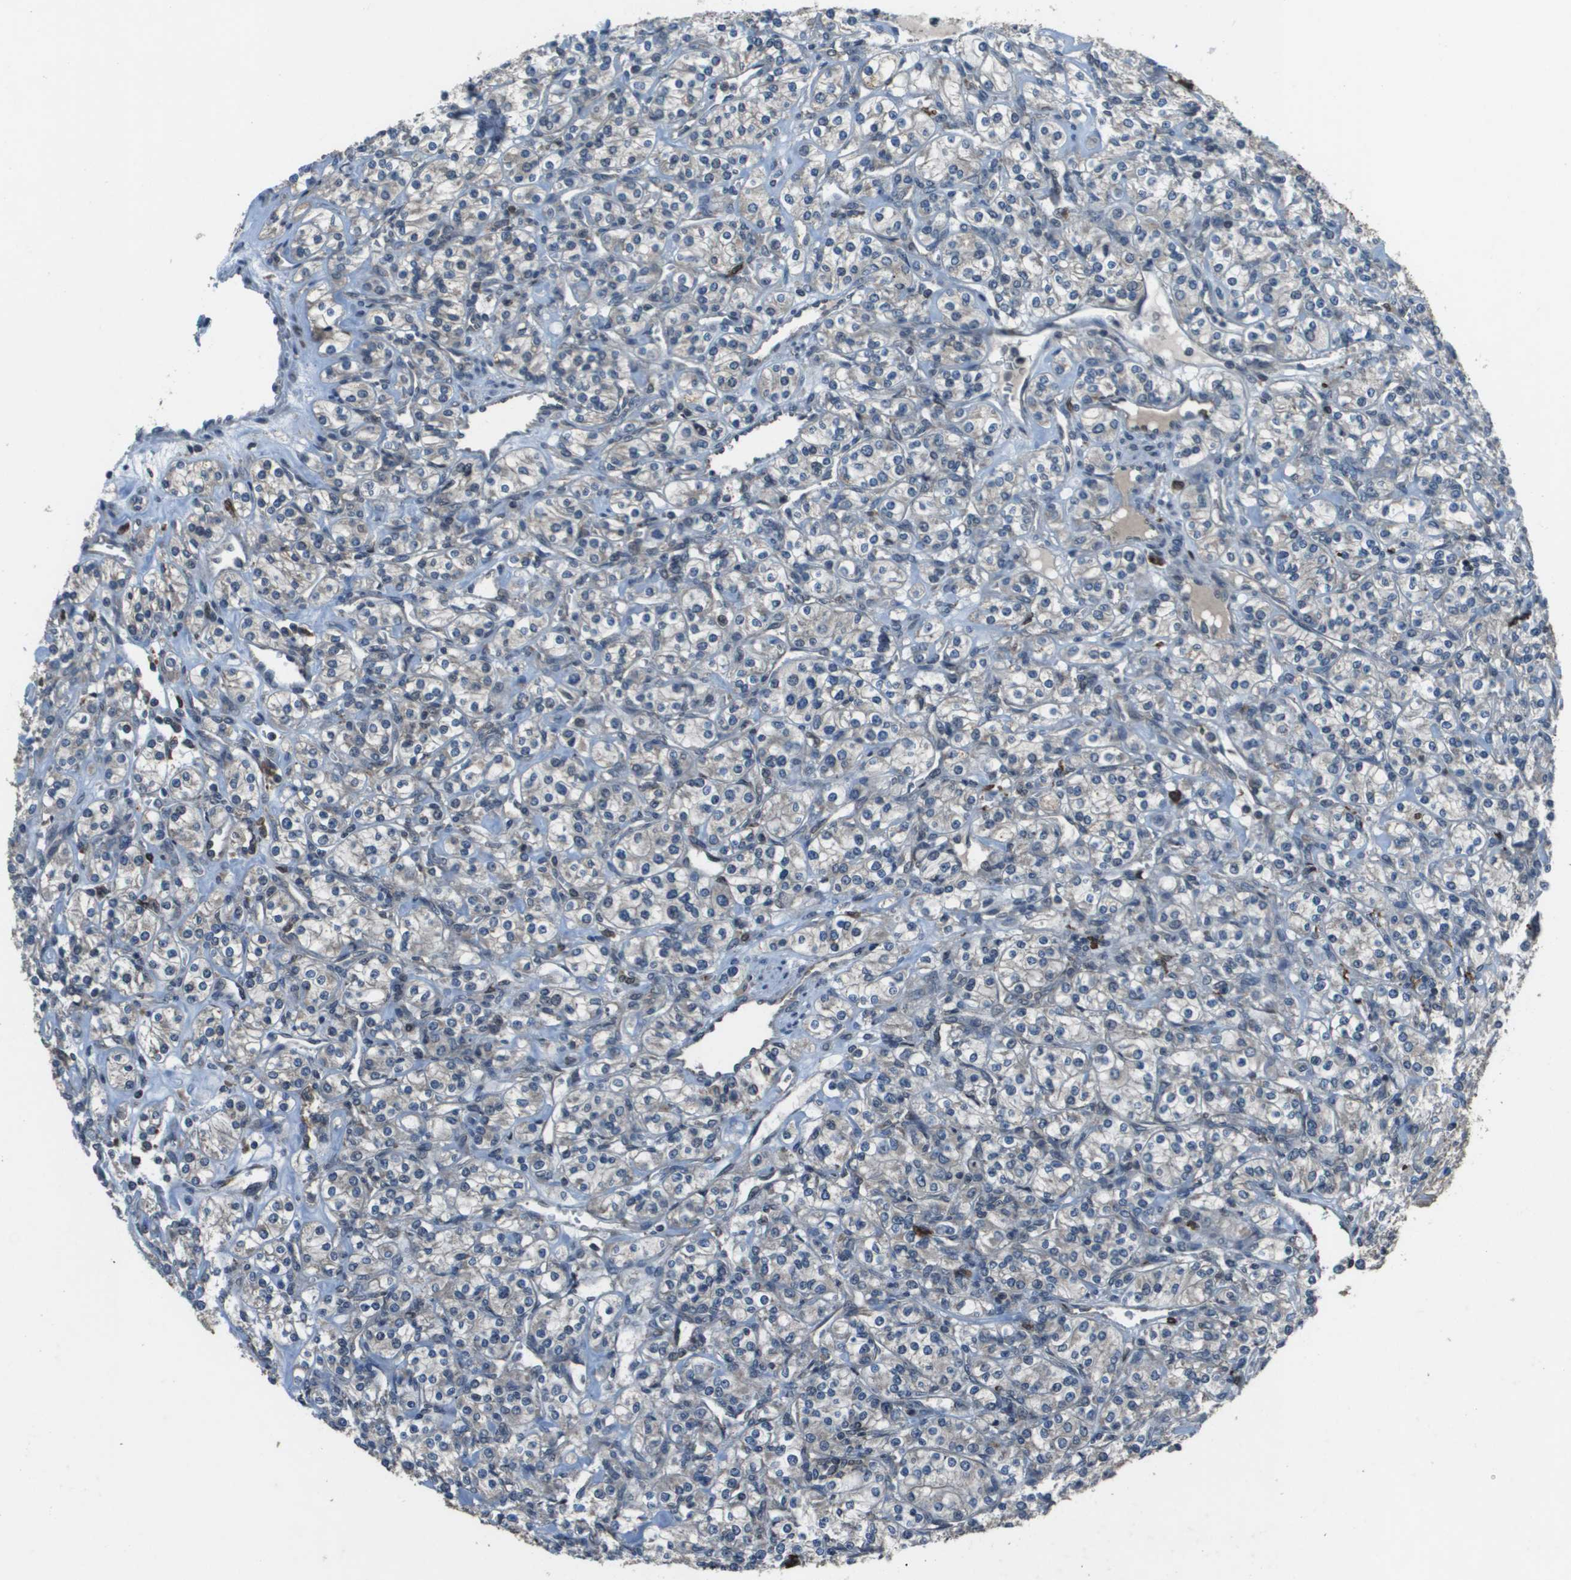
{"staining": {"intensity": "negative", "quantity": "none", "location": "none"}, "tissue": "renal cancer", "cell_type": "Tumor cells", "image_type": "cancer", "snomed": [{"axis": "morphology", "description": "Adenocarcinoma, NOS"}, {"axis": "topography", "description": "Kidney"}], "caption": "Photomicrograph shows no significant protein expression in tumor cells of renal adenocarcinoma.", "gene": "GOSR2", "patient": {"sex": "male", "age": 77}}